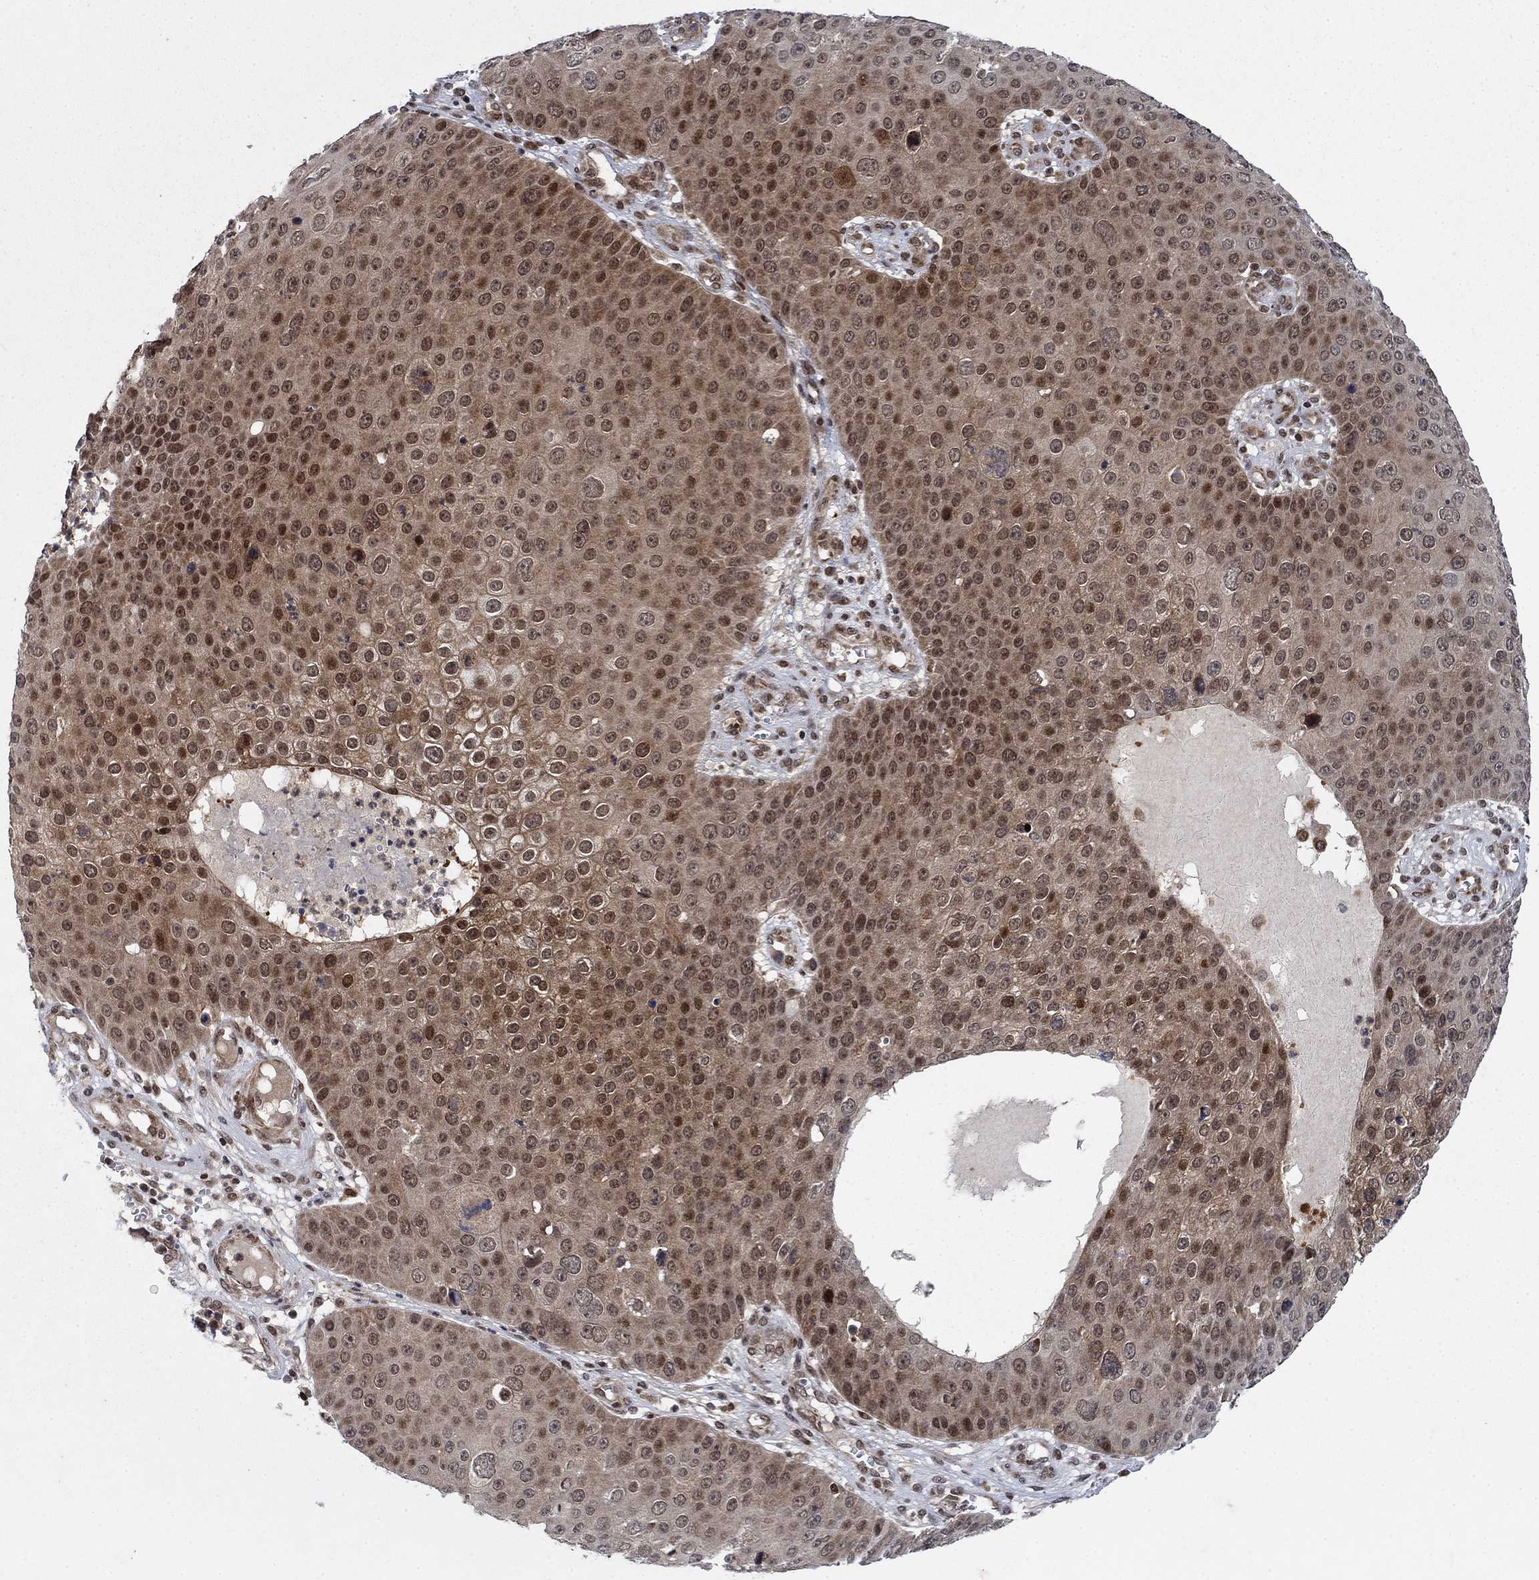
{"staining": {"intensity": "moderate", "quantity": "25%-75%", "location": "cytoplasmic/membranous,nuclear"}, "tissue": "skin cancer", "cell_type": "Tumor cells", "image_type": "cancer", "snomed": [{"axis": "morphology", "description": "Squamous cell carcinoma, NOS"}, {"axis": "topography", "description": "Skin"}], "caption": "Moderate cytoplasmic/membranous and nuclear expression for a protein is appreciated in about 25%-75% of tumor cells of skin cancer (squamous cell carcinoma) using immunohistochemistry (IHC).", "gene": "PRICKLE4", "patient": {"sex": "male", "age": 71}}